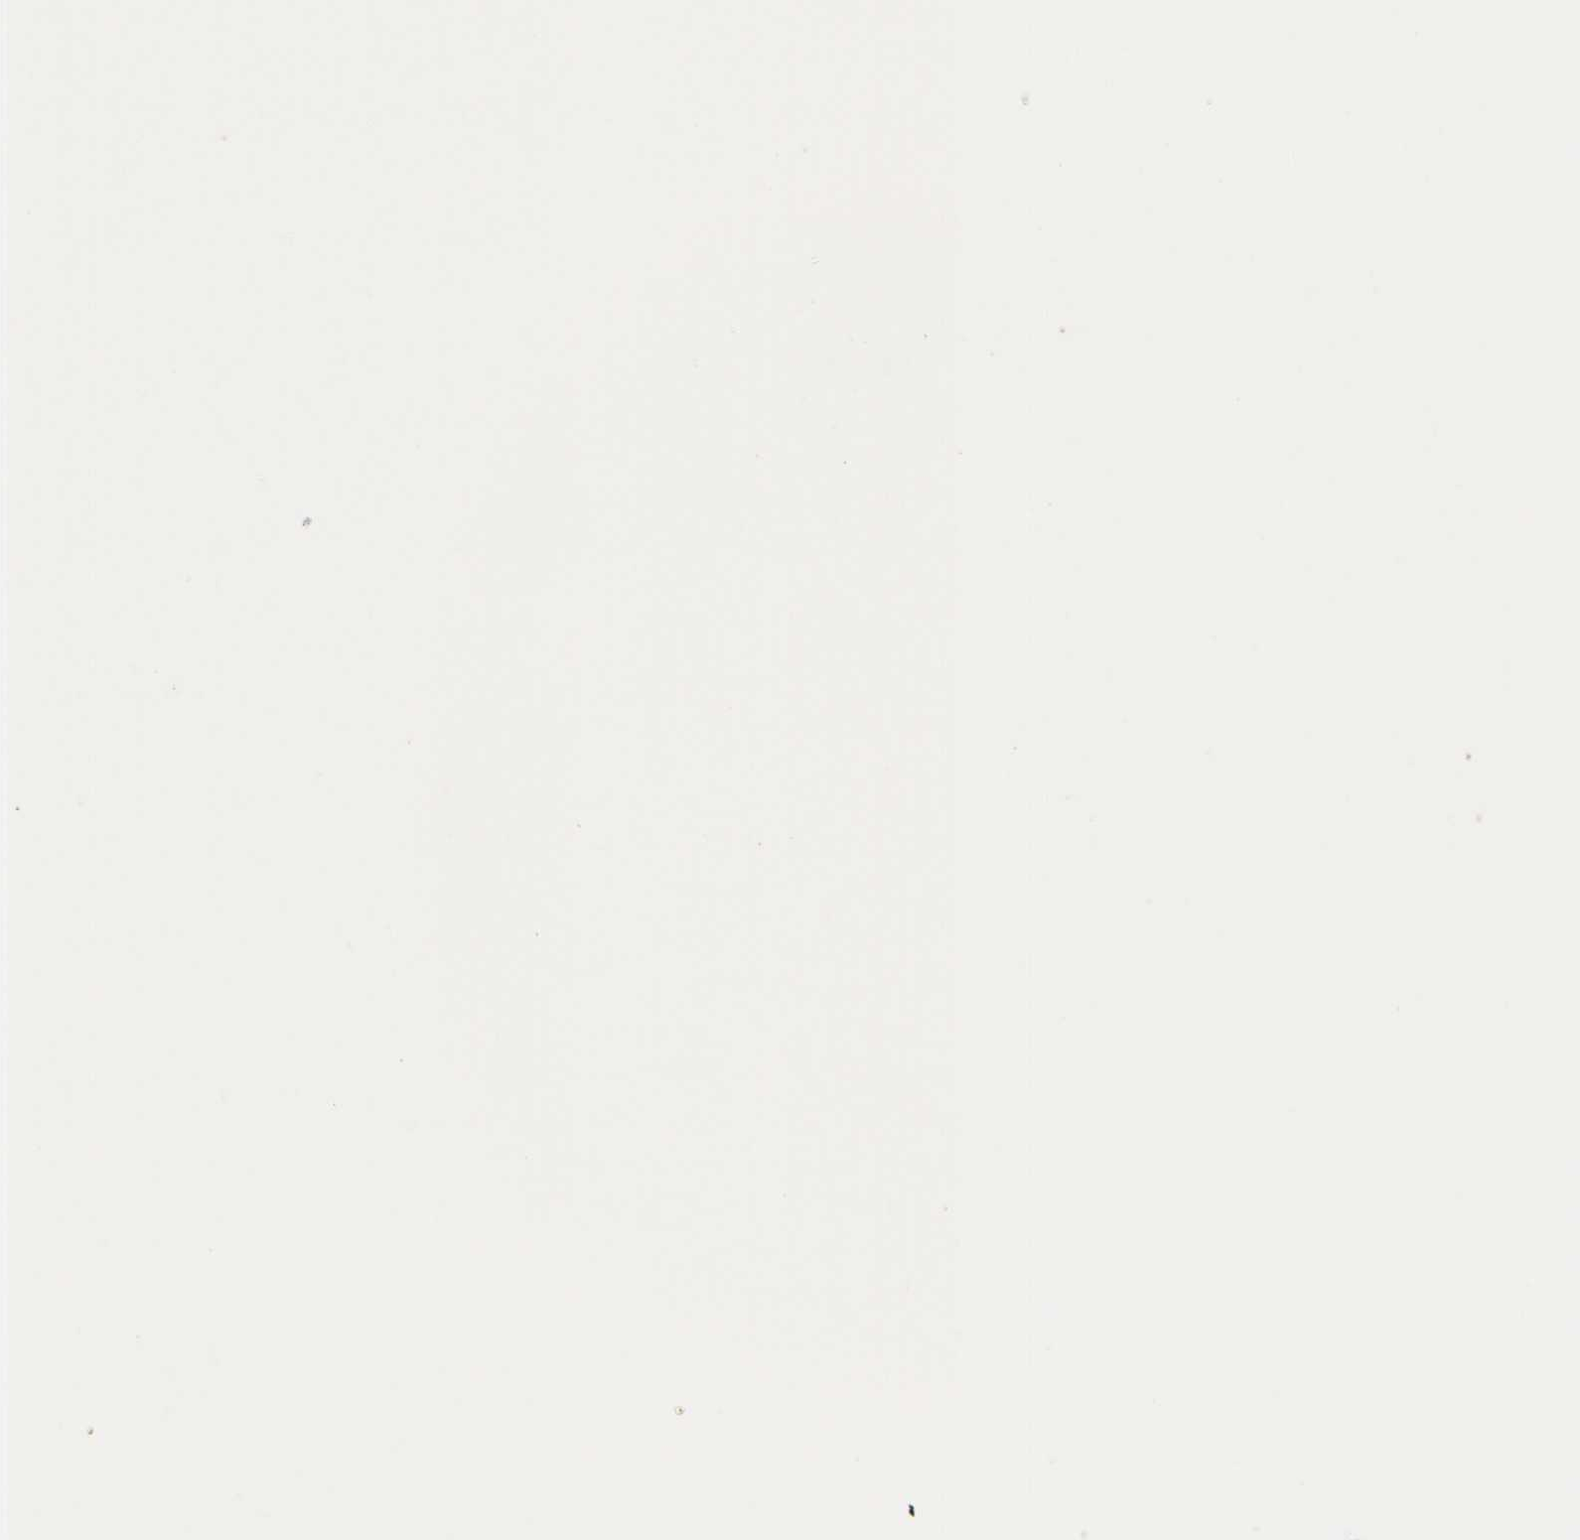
{"staining": {"intensity": "strong", "quantity": ">75%", "location": "cytoplasmic/membranous"}, "tissue": "cervix", "cell_type": "Glandular cells", "image_type": "normal", "snomed": [{"axis": "morphology", "description": "Normal tissue, NOS"}, {"axis": "topography", "description": "Cervix"}], "caption": "DAB immunohistochemical staining of unremarkable cervix shows strong cytoplasmic/membranous protein expression in approximately >75% of glandular cells.", "gene": "TMEM19", "patient": {"sex": "female", "age": 39}}